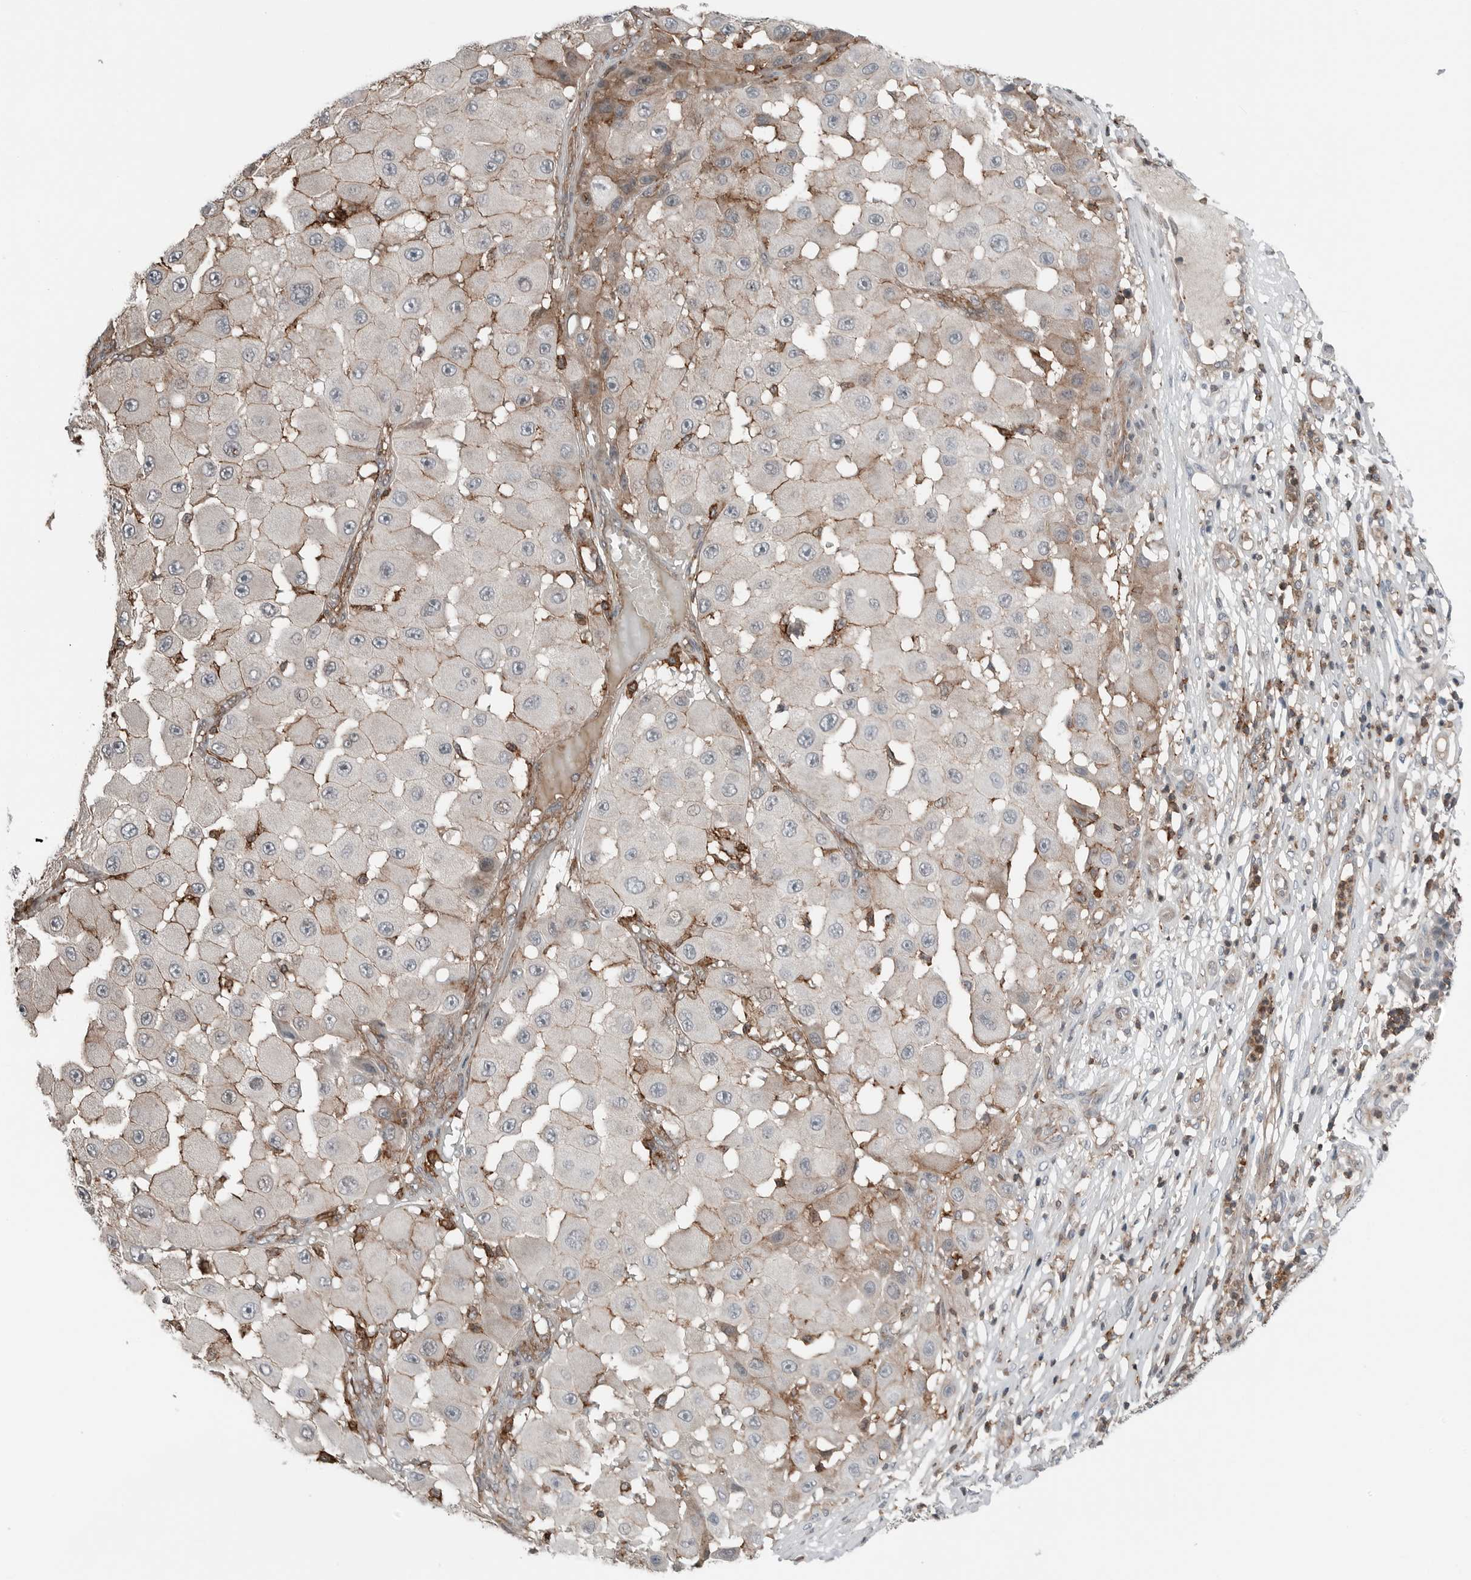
{"staining": {"intensity": "negative", "quantity": "none", "location": "none"}, "tissue": "melanoma", "cell_type": "Tumor cells", "image_type": "cancer", "snomed": [{"axis": "morphology", "description": "Malignant melanoma, NOS"}, {"axis": "topography", "description": "Skin"}], "caption": "Tumor cells show no significant staining in malignant melanoma. The staining was performed using DAB to visualize the protein expression in brown, while the nuclei were stained in blue with hematoxylin (Magnification: 20x).", "gene": "LEFTY2", "patient": {"sex": "female", "age": 81}}